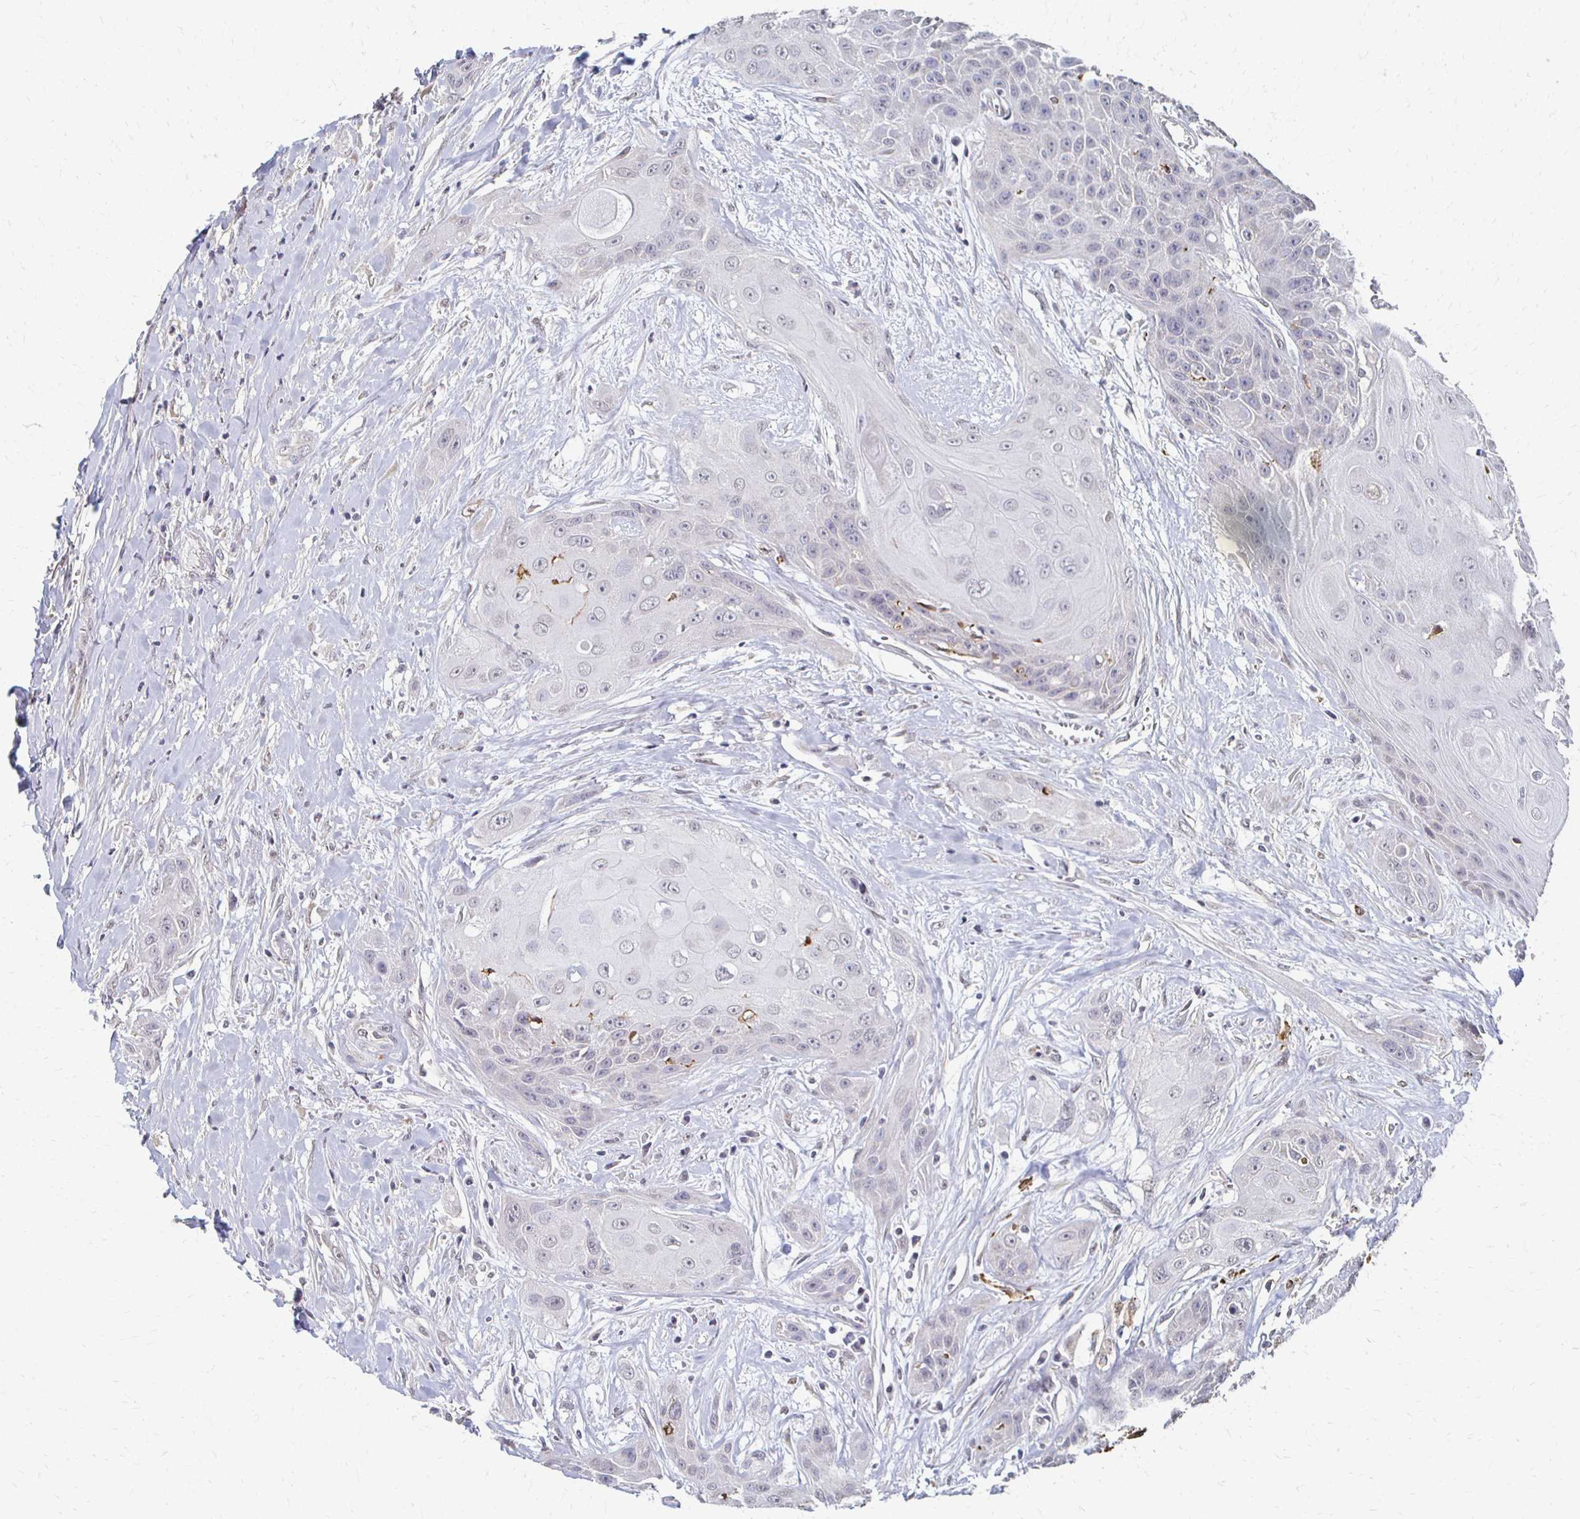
{"staining": {"intensity": "weak", "quantity": "<25%", "location": "nuclear"}, "tissue": "head and neck cancer", "cell_type": "Tumor cells", "image_type": "cancer", "snomed": [{"axis": "morphology", "description": "Squamous cell carcinoma, NOS"}, {"axis": "topography", "description": "Head-Neck"}], "caption": "The micrograph displays no staining of tumor cells in head and neck cancer.", "gene": "DAB1", "patient": {"sex": "female", "age": 73}}